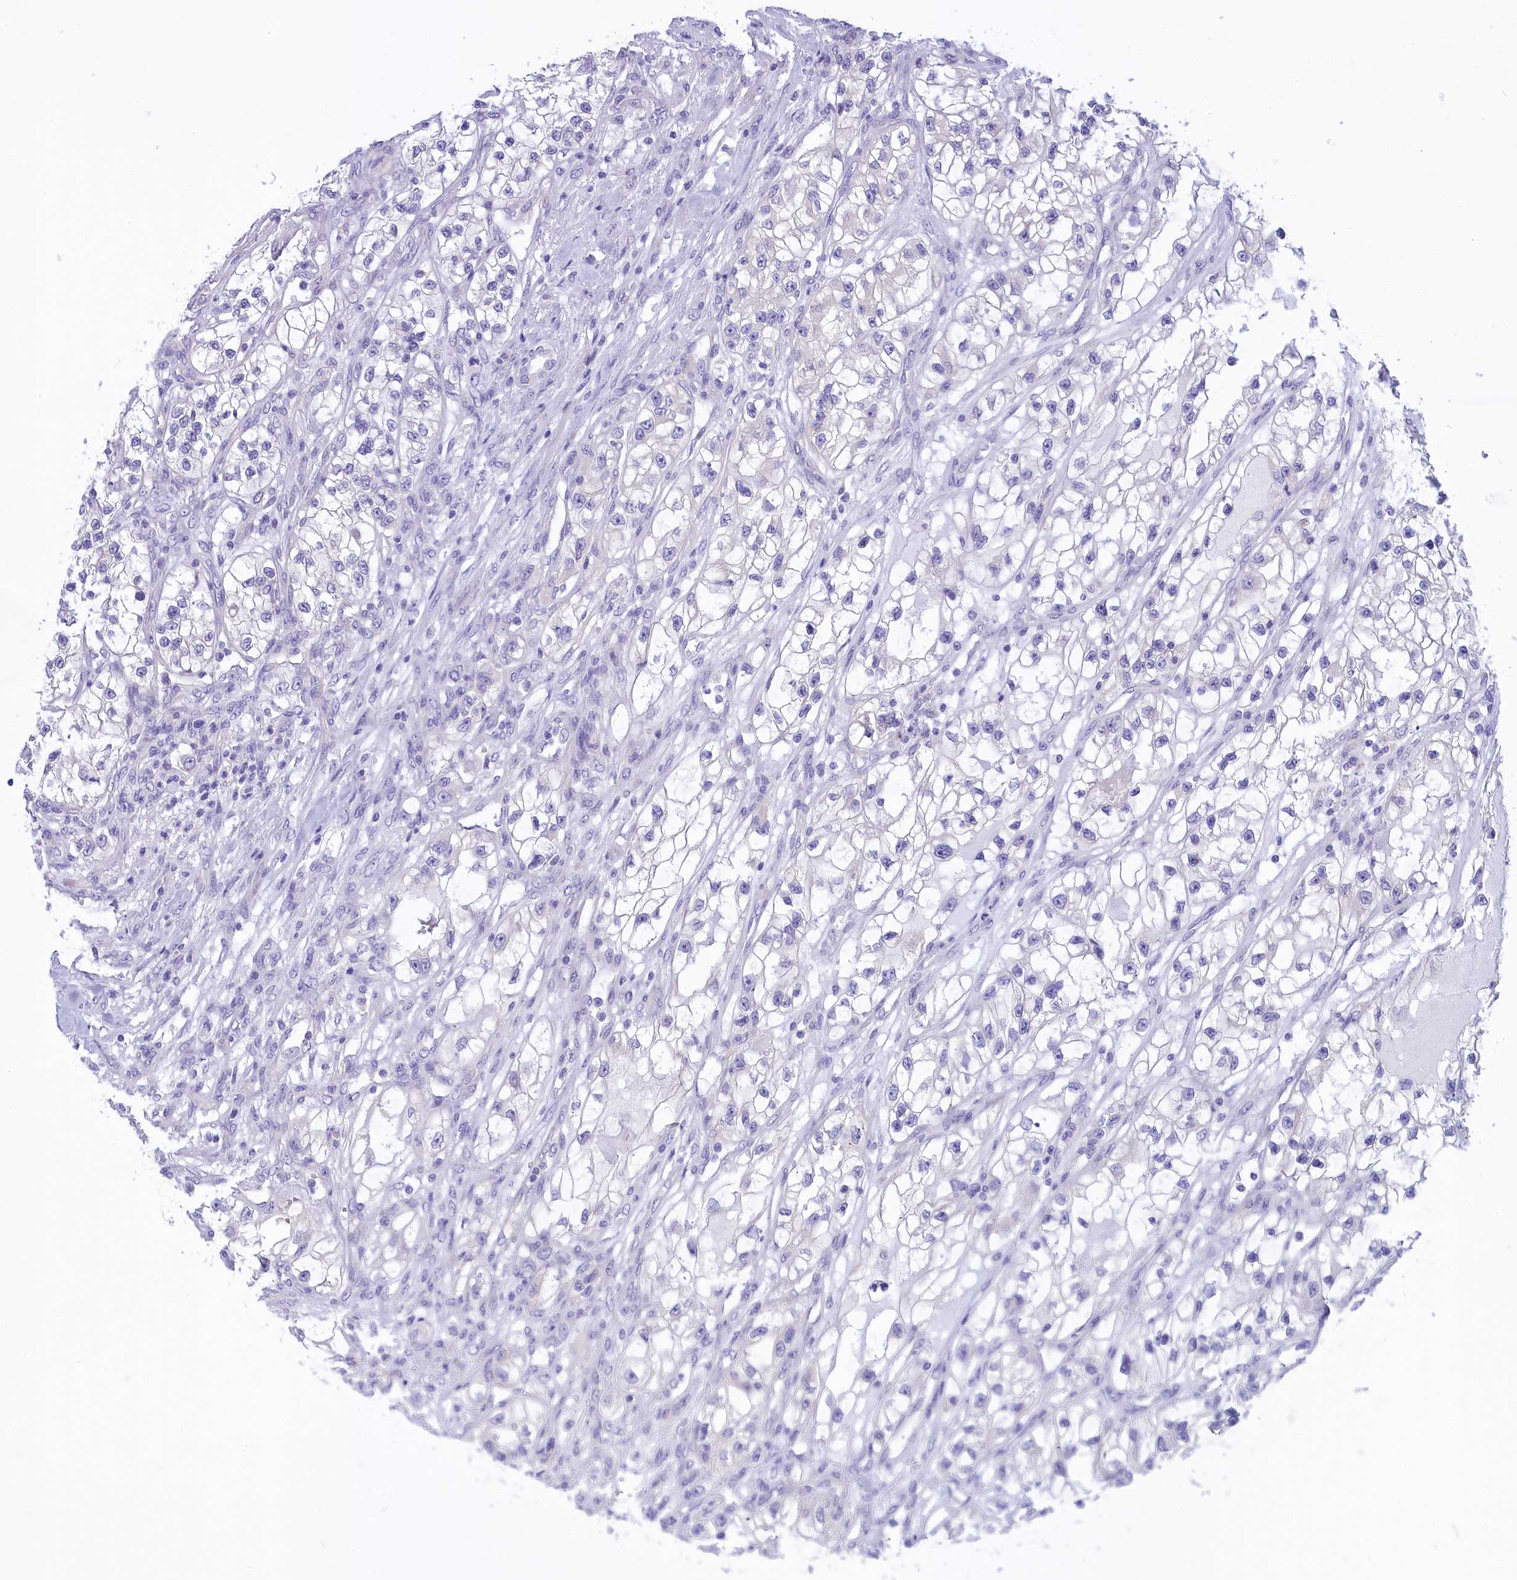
{"staining": {"intensity": "negative", "quantity": "none", "location": "none"}, "tissue": "renal cancer", "cell_type": "Tumor cells", "image_type": "cancer", "snomed": [{"axis": "morphology", "description": "Adenocarcinoma, NOS"}, {"axis": "topography", "description": "Kidney"}], "caption": "Histopathology image shows no protein expression in tumor cells of renal cancer (adenocarcinoma) tissue.", "gene": "DCAF16", "patient": {"sex": "female", "age": 57}}